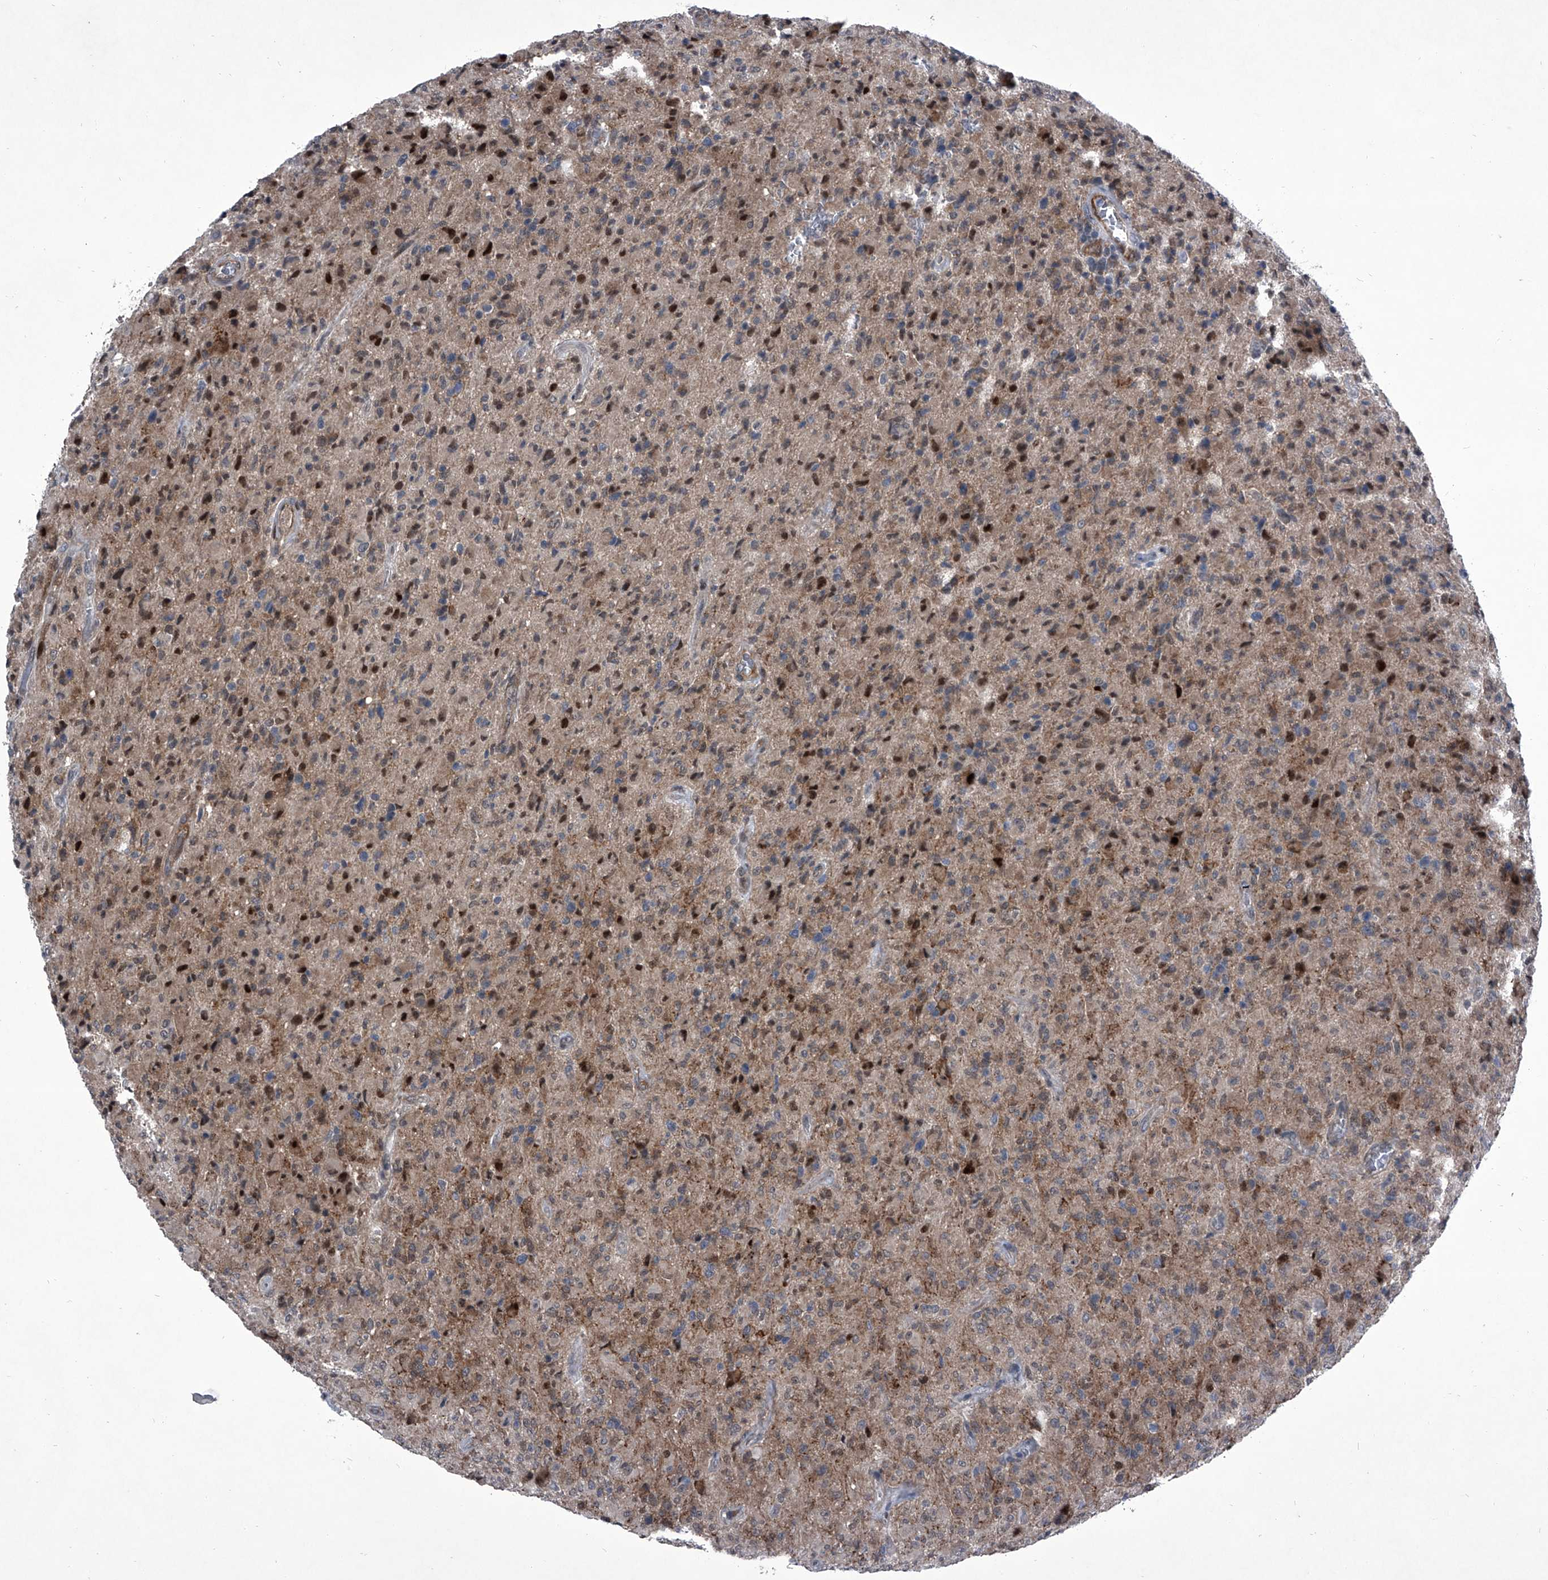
{"staining": {"intensity": "weak", "quantity": "25%-75%", "location": "cytoplasmic/membranous"}, "tissue": "glioma", "cell_type": "Tumor cells", "image_type": "cancer", "snomed": [{"axis": "morphology", "description": "Glioma, malignant, High grade"}, {"axis": "topography", "description": "Brain"}], "caption": "Tumor cells demonstrate low levels of weak cytoplasmic/membranous expression in about 25%-75% of cells in human glioma. (DAB (3,3'-diaminobenzidine) = brown stain, brightfield microscopy at high magnification).", "gene": "ELK4", "patient": {"sex": "female", "age": 57}}